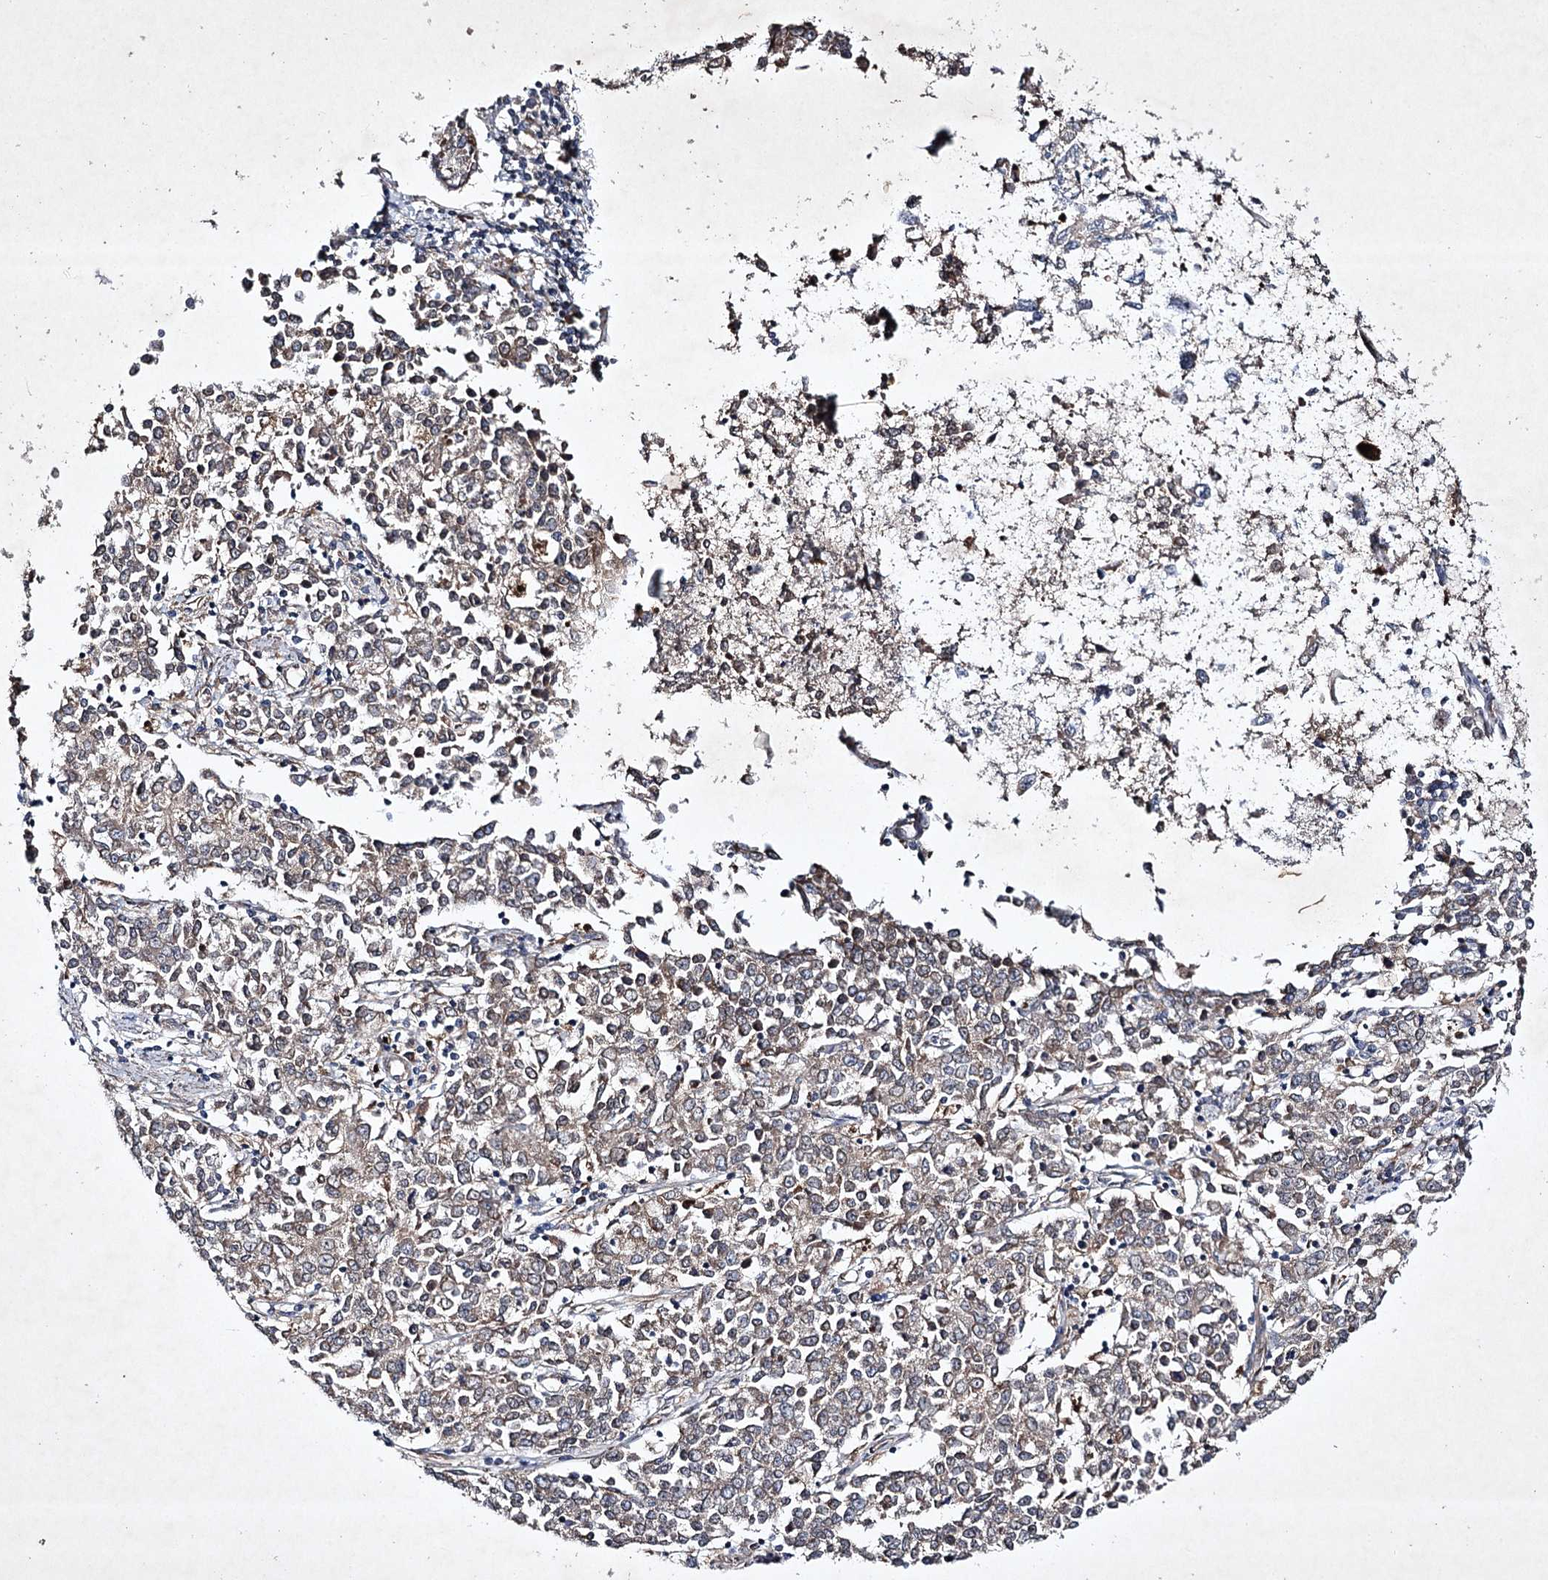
{"staining": {"intensity": "weak", "quantity": ">75%", "location": "cytoplasmic/membranous"}, "tissue": "endometrial cancer", "cell_type": "Tumor cells", "image_type": "cancer", "snomed": [{"axis": "morphology", "description": "Adenocarcinoma, NOS"}, {"axis": "topography", "description": "Endometrium"}], "caption": "About >75% of tumor cells in human adenocarcinoma (endometrial) exhibit weak cytoplasmic/membranous protein positivity as visualized by brown immunohistochemical staining.", "gene": "ALG9", "patient": {"sex": "female", "age": 50}}